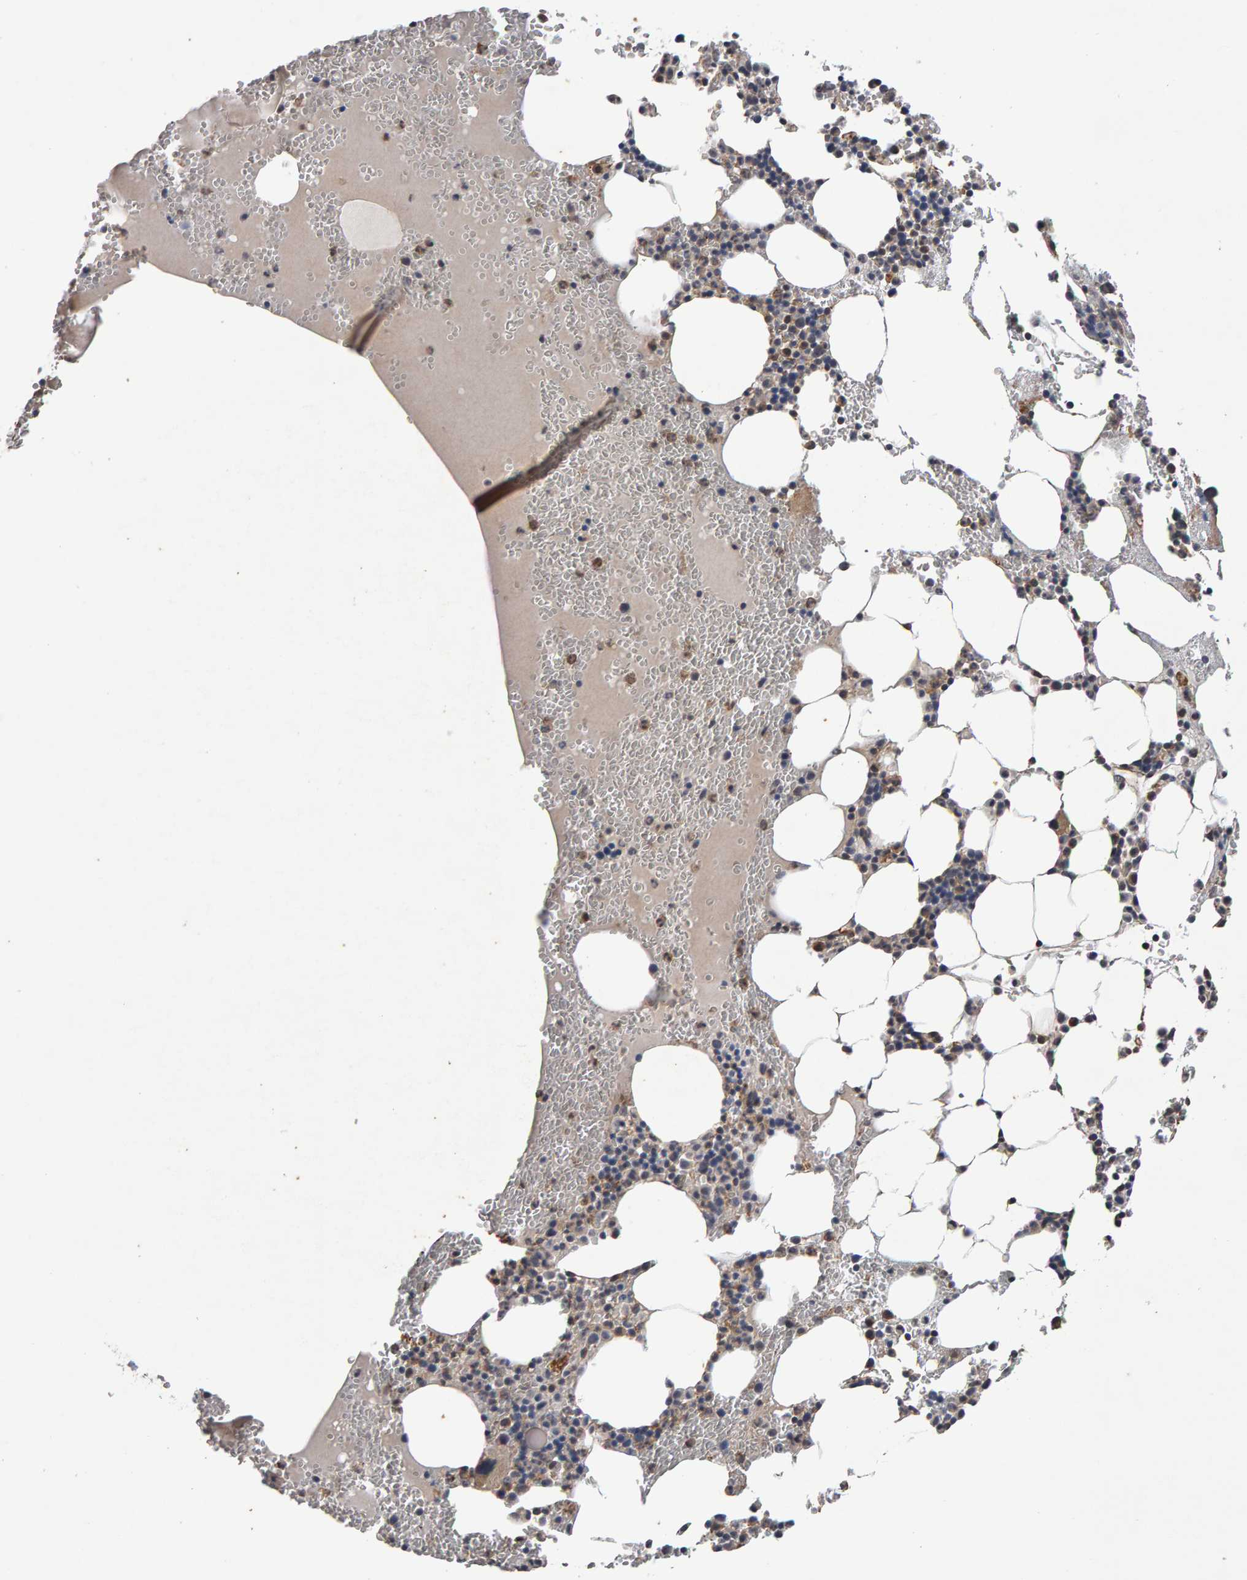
{"staining": {"intensity": "negative", "quantity": "none", "location": "none"}, "tissue": "bone marrow", "cell_type": "Hematopoietic cells", "image_type": "normal", "snomed": [{"axis": "morphology", "description": "Normal tissue, NOS"}, {"axis": "morphology", "description": "Inflammation, NOS"}, {"axis": "topography", "description": "Bone marrow"}], "caption": "Immunohistochemistry of normal bone marrow exhibits no expression in hematopoietic cells.", "gene": "COASY", "patient": {"sex": "female", "age": 67}}